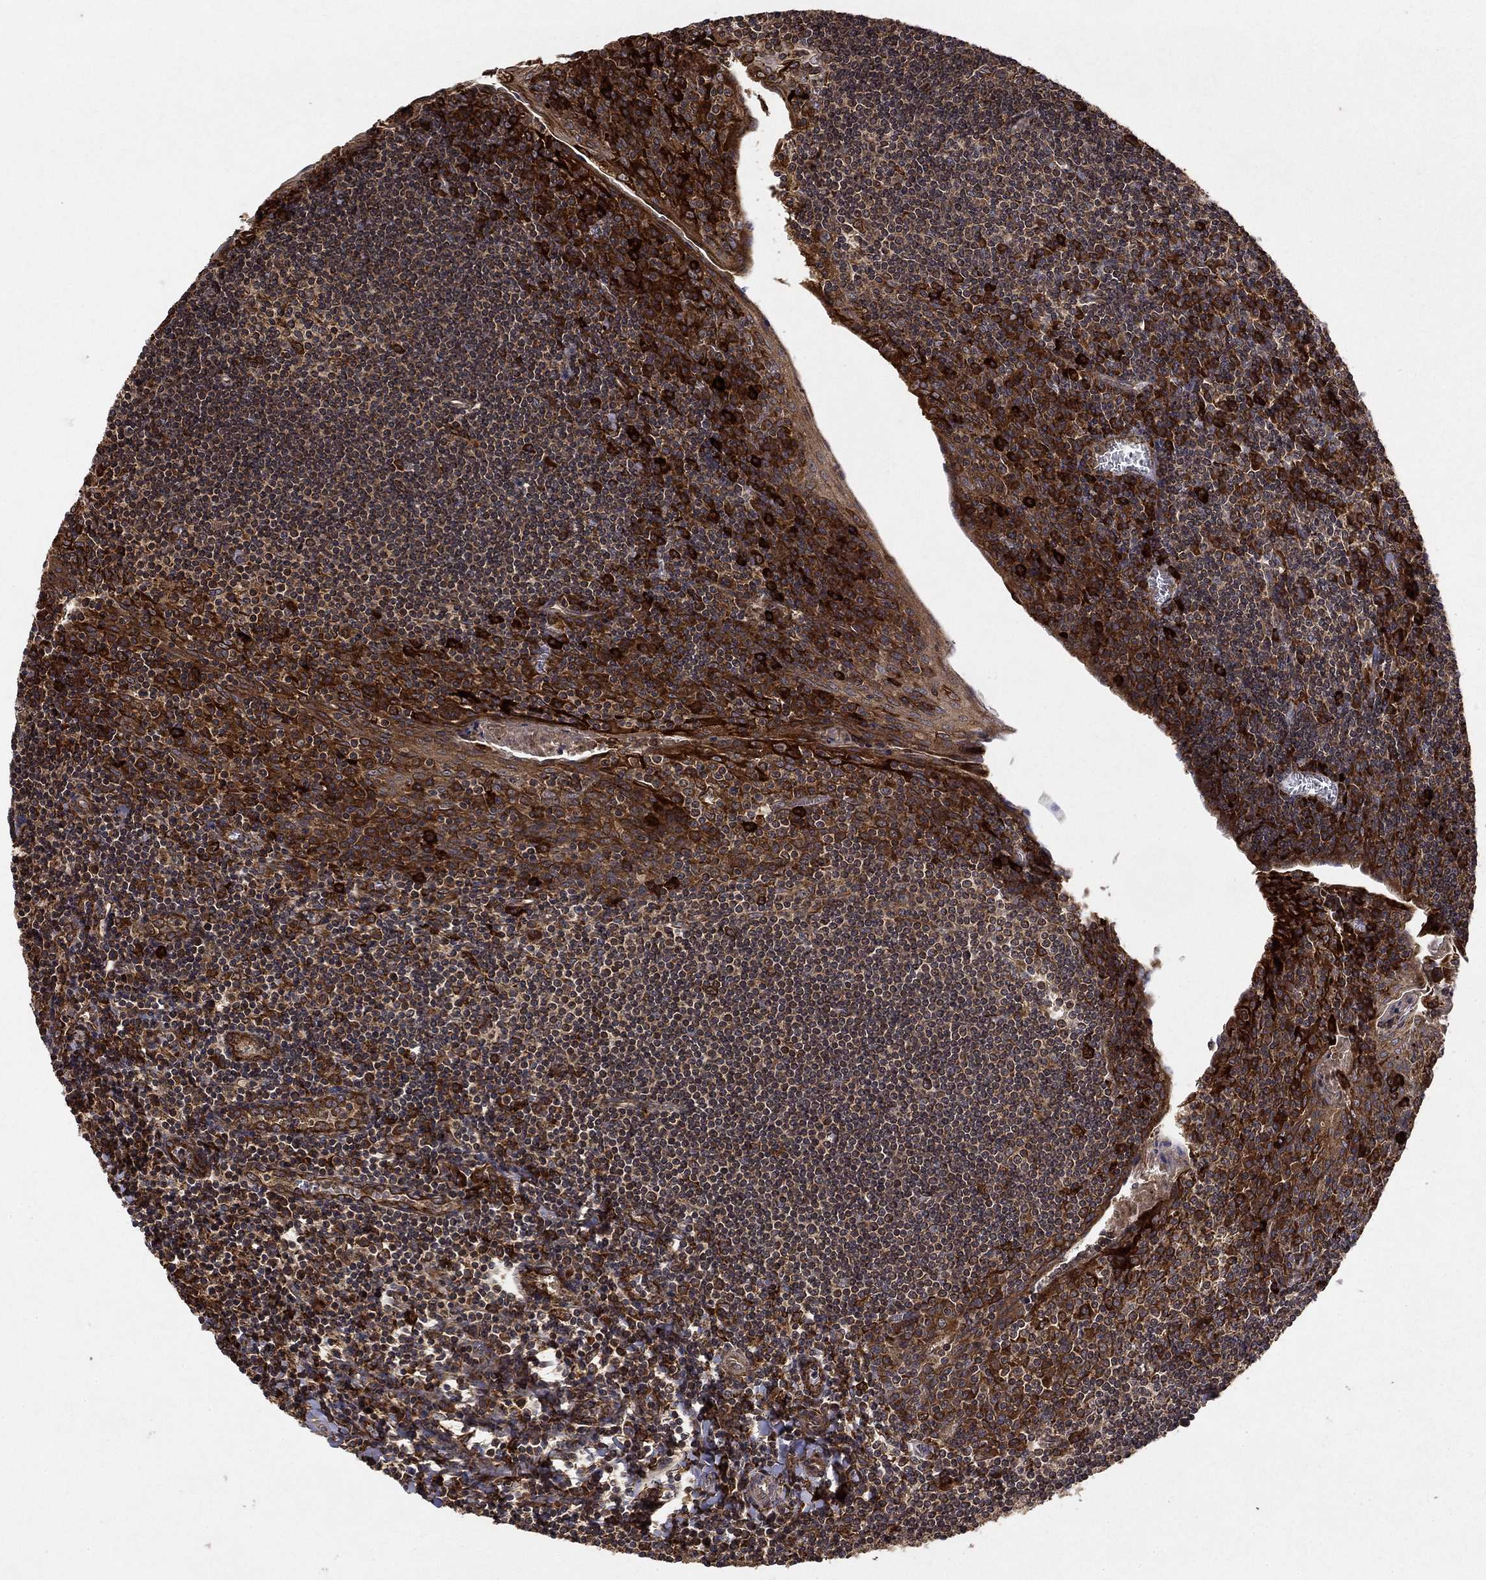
{"staining": {"intensity": "moderate", "quantity": "25%-75%", "location": "cytoplasmic/membranous"}, "tissue": "tonsil", "cell_type": "Germinal center cells", "image_type": "normal", "snomed": [{"axis": "morphology", "description": "Normal tissue, NOS"}, {"axis": "topography", "description": "Tonsil"}], "caption": "Immunohistochemistry histopathology image of unremarkable tonsil: human tonsil stained using IHC shows medium levels of moderate protein expression localized specifically in the cytoplasmic/membranous of germinal center cells, appearing as a cytoplasmic/membranous brown color.", "gene": "BABAM2", "patient": {"sex": "female", "age": 12}}